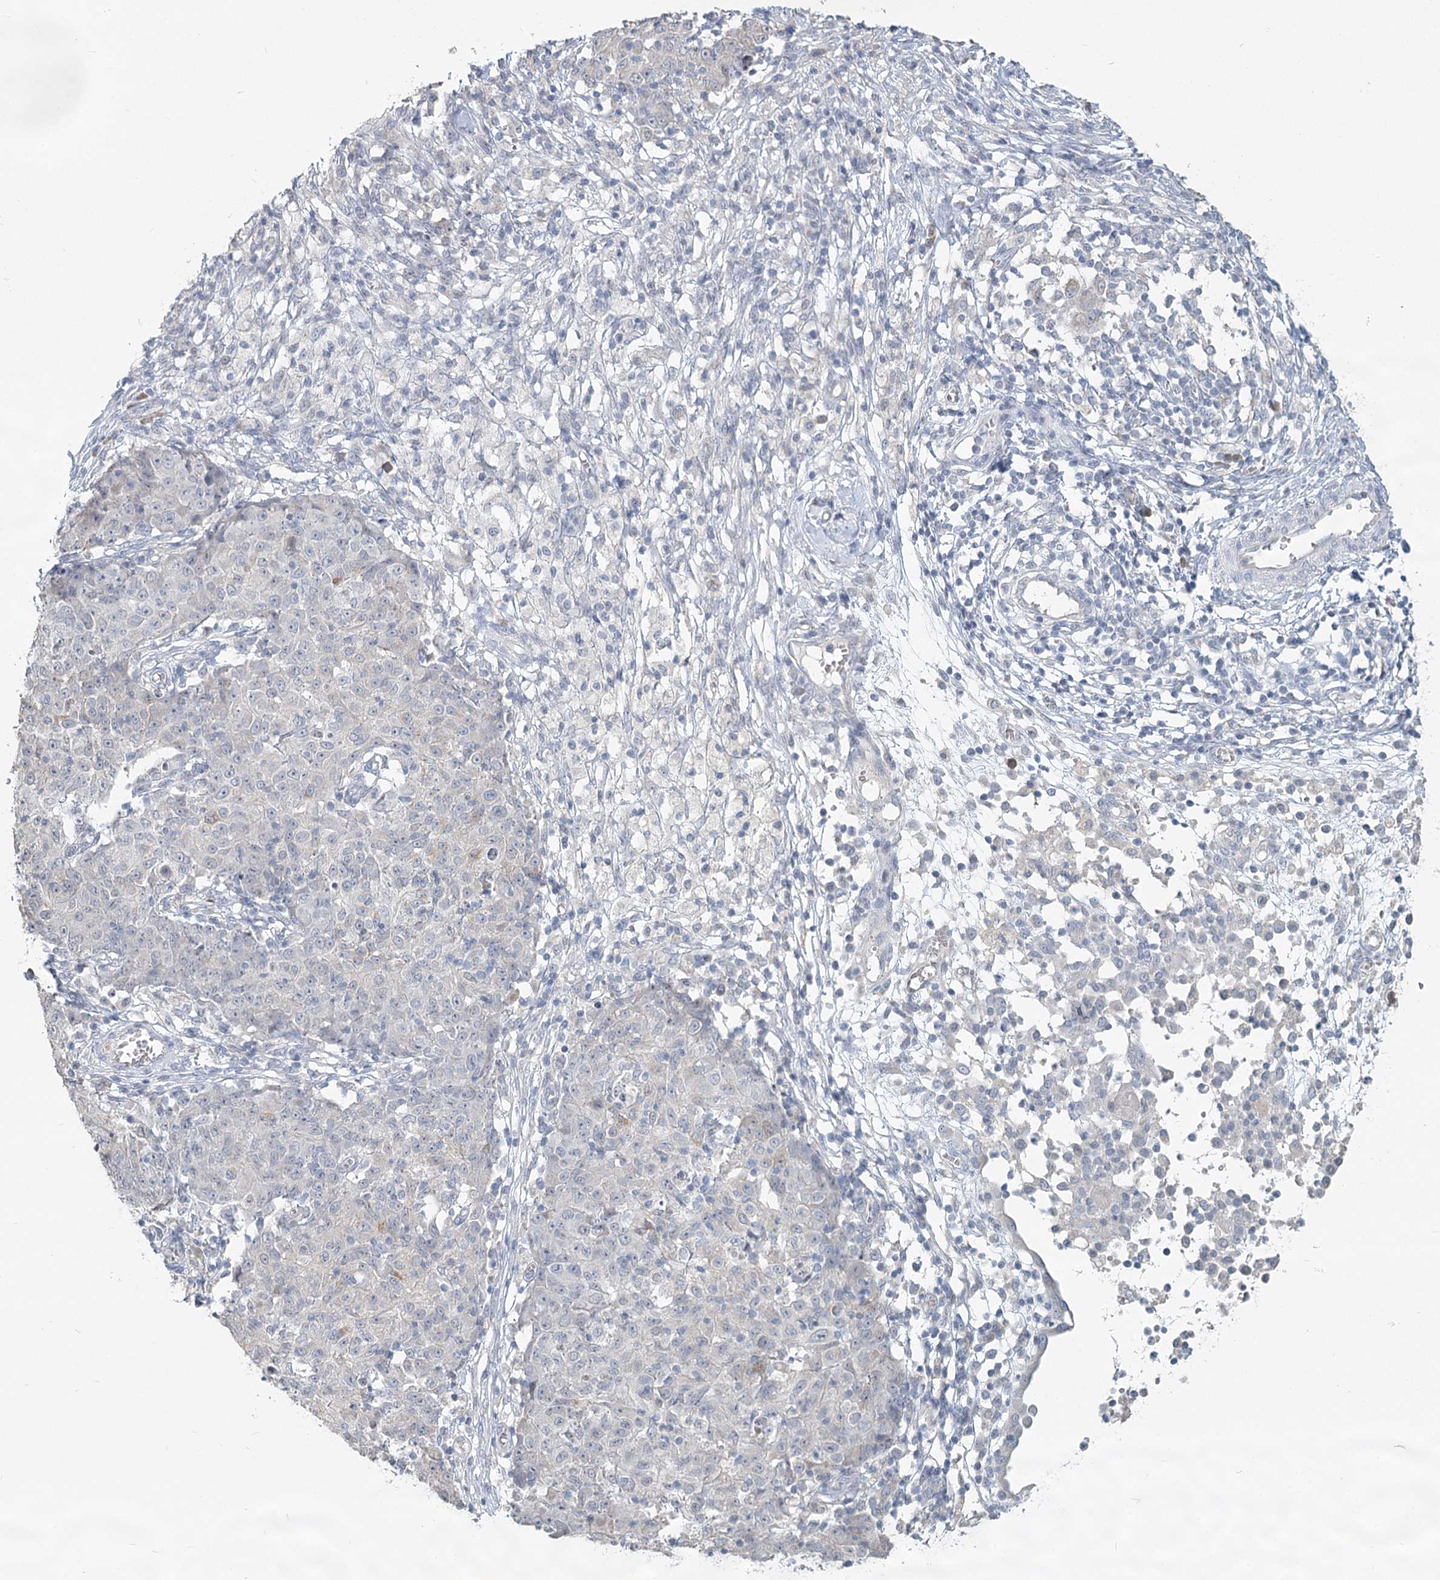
{"staining": {"intensity": "negative", "quantity": "none", "location": "none"}, "tissue": "ovarian cancer", "cell_type": "Tumor cells", "image_type": "cancer", "snomed": [{"axis": "morphology", "description": "Carcinoma, endometroid"}, {"axis": "topography", "description": "Ovary"}], "caption": "IHC photomicrograph of human ovarian cancer (endometroid carcinoma) stained for a protein (brown), which shows no expression in tumor cells.", "gene": "SLC9A3", "patient": {"sex": "female", "age": 42}}